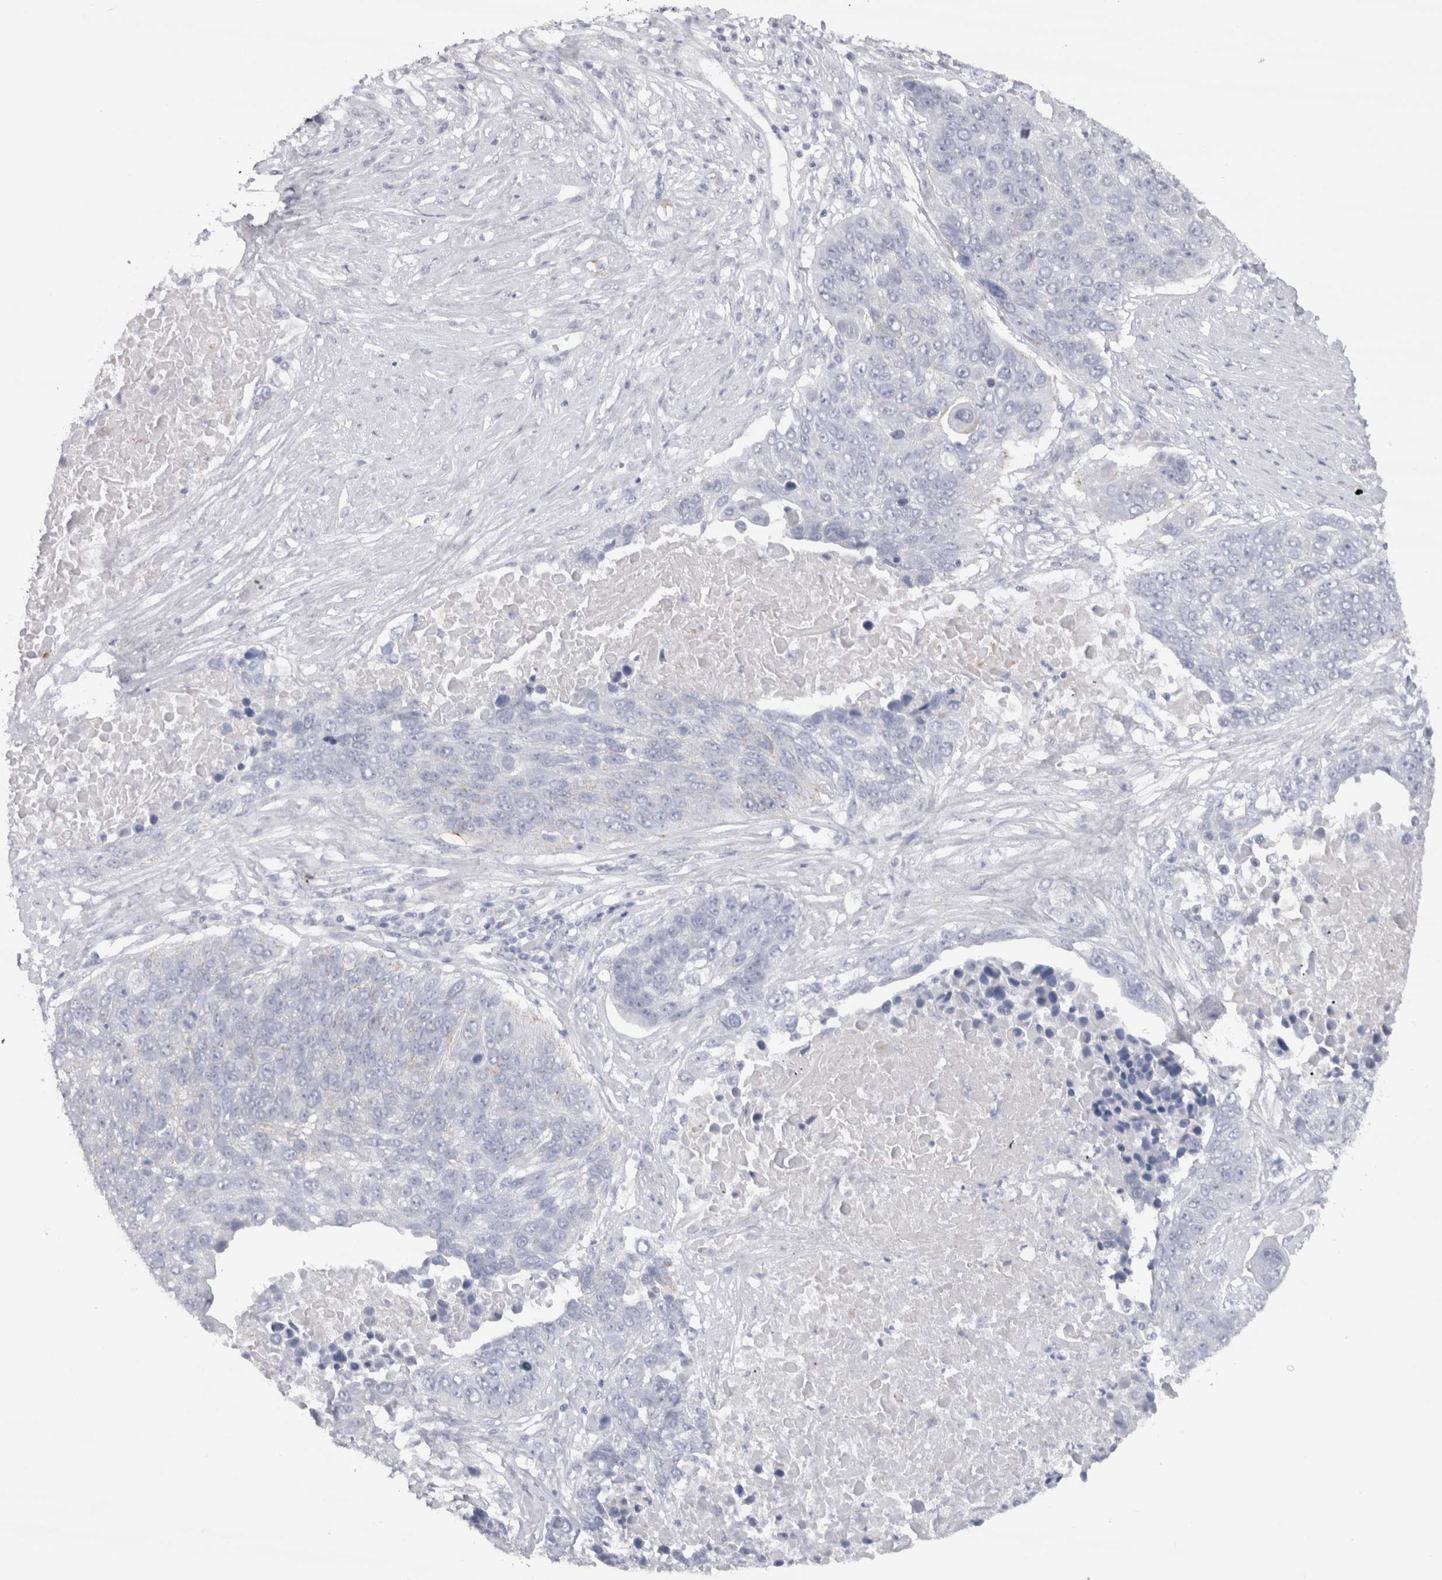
{"staining": {"intensity": "negative", "quantity": "none", "location": "none"}, "tissue": "lung cancer", "cell_type": "Tumor cells", "image_type": "cancer", "snomed": [{"axis": "morphology", "description": "Squamous cell carcinoma, NOS"}, {"axis": "topography", "description": "Lung"}], "caption": "Lung squamous cell carcinoma was stained to show a protein in brown. There is no significant staining in tumor cells. (DAB (3,3'-diaminobenzidine) immunohistochemistry, high magnification).", "gene": "CDH17", "patient": {"sex": "male", "age": 66}}